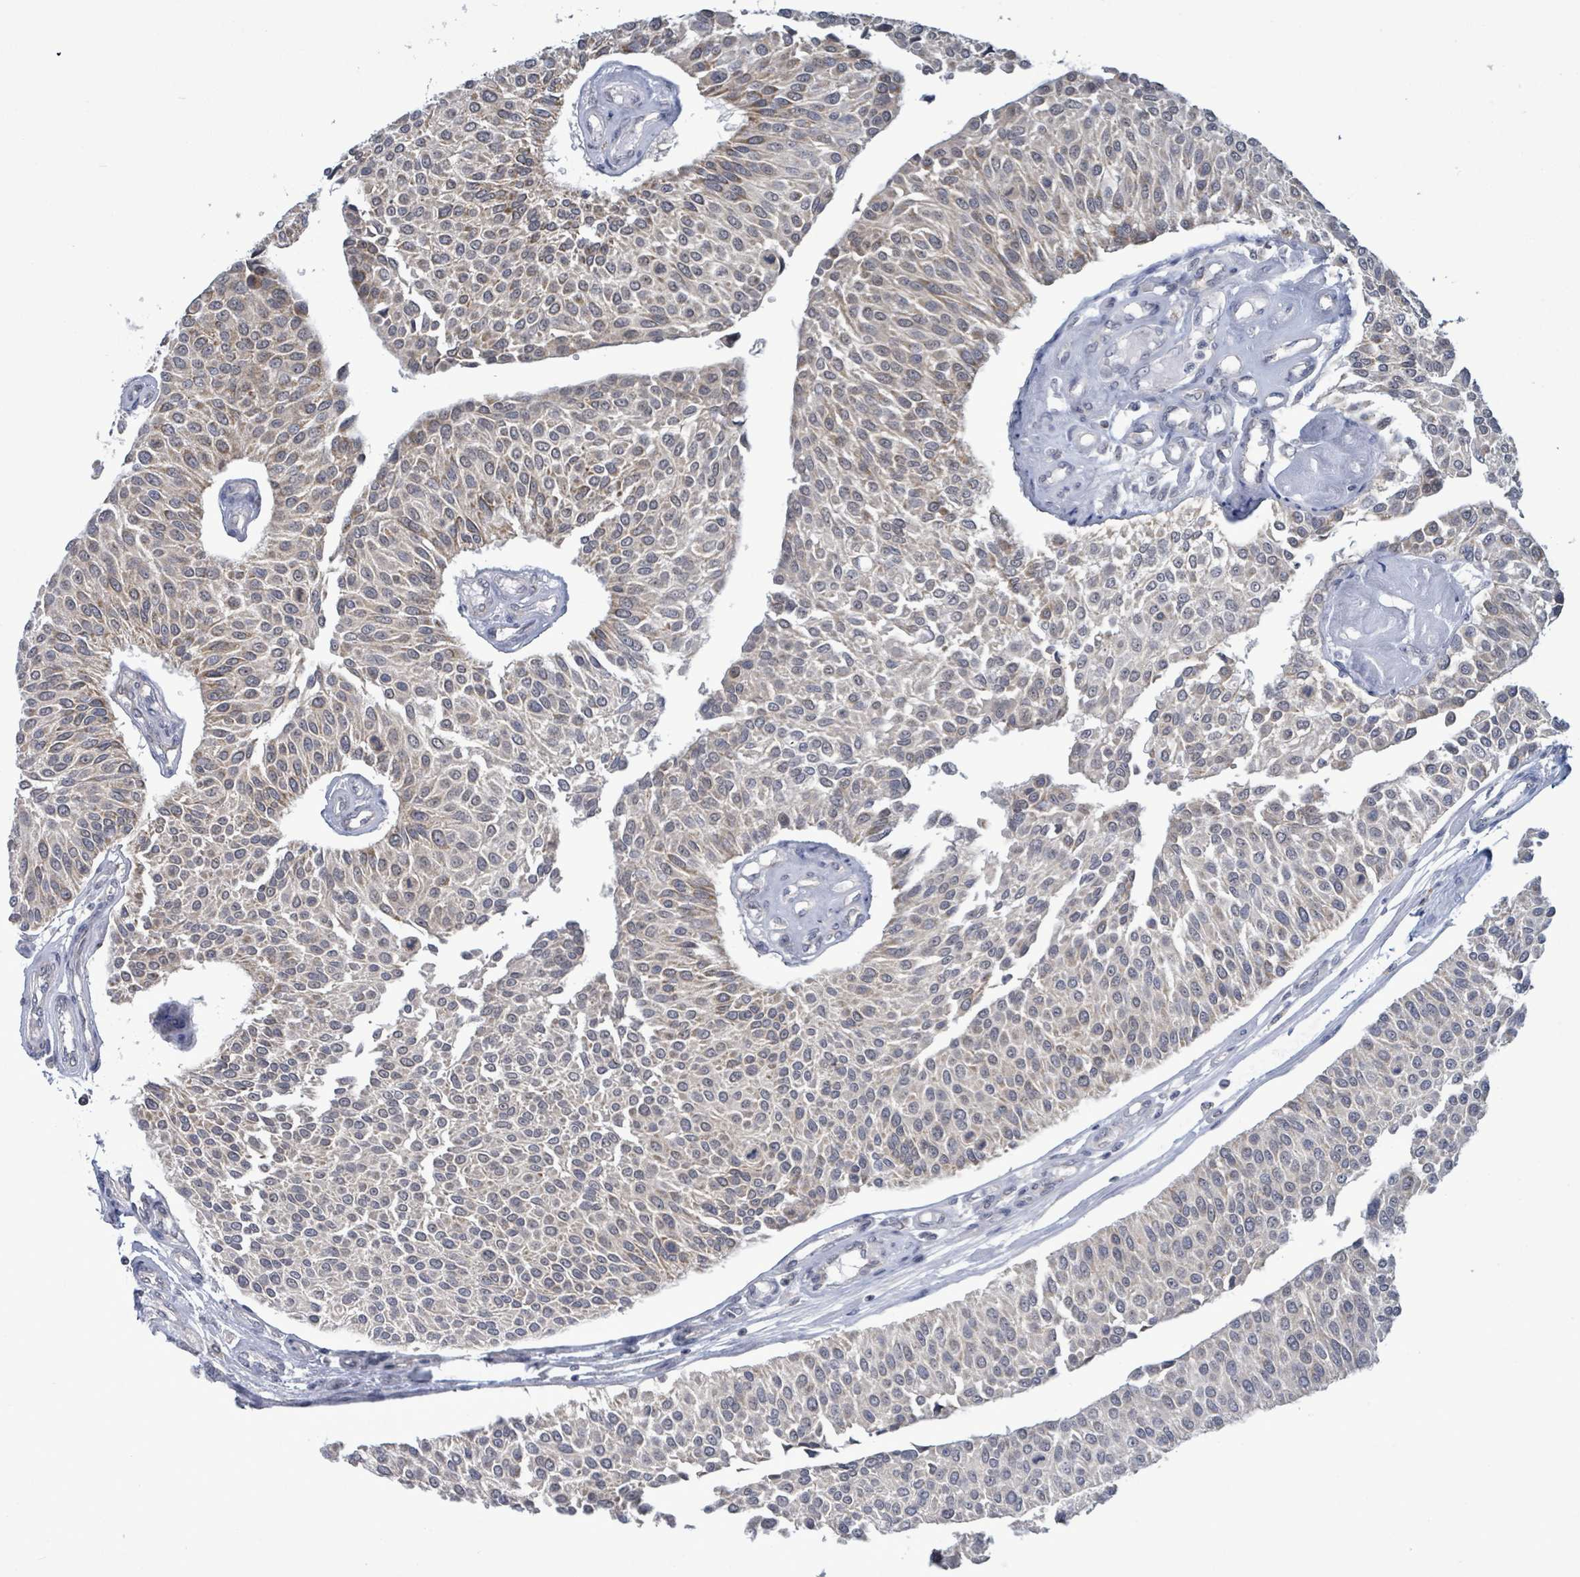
{"staining": {"intensity": "weak", "quantity": "25%-75%", "location": "cytoplasmic/membranous"}, "tissue": "urothelial cancer", "cell_type": "Tumor cells", "image_type": "cancer", "snomed": [{"axis": "morphology", "description": "Urothelial carcinoma, NOS"}, {"axis": "topography", "description": "Urinary bladder"}], "caption": "Protein staining displays weak cytoplasmic/membranous positivity in about 25%-75% of tumor cells in urothelial cancer.", "gene": "COQ10B", "patient": {"sex": "male", "age": 55}}